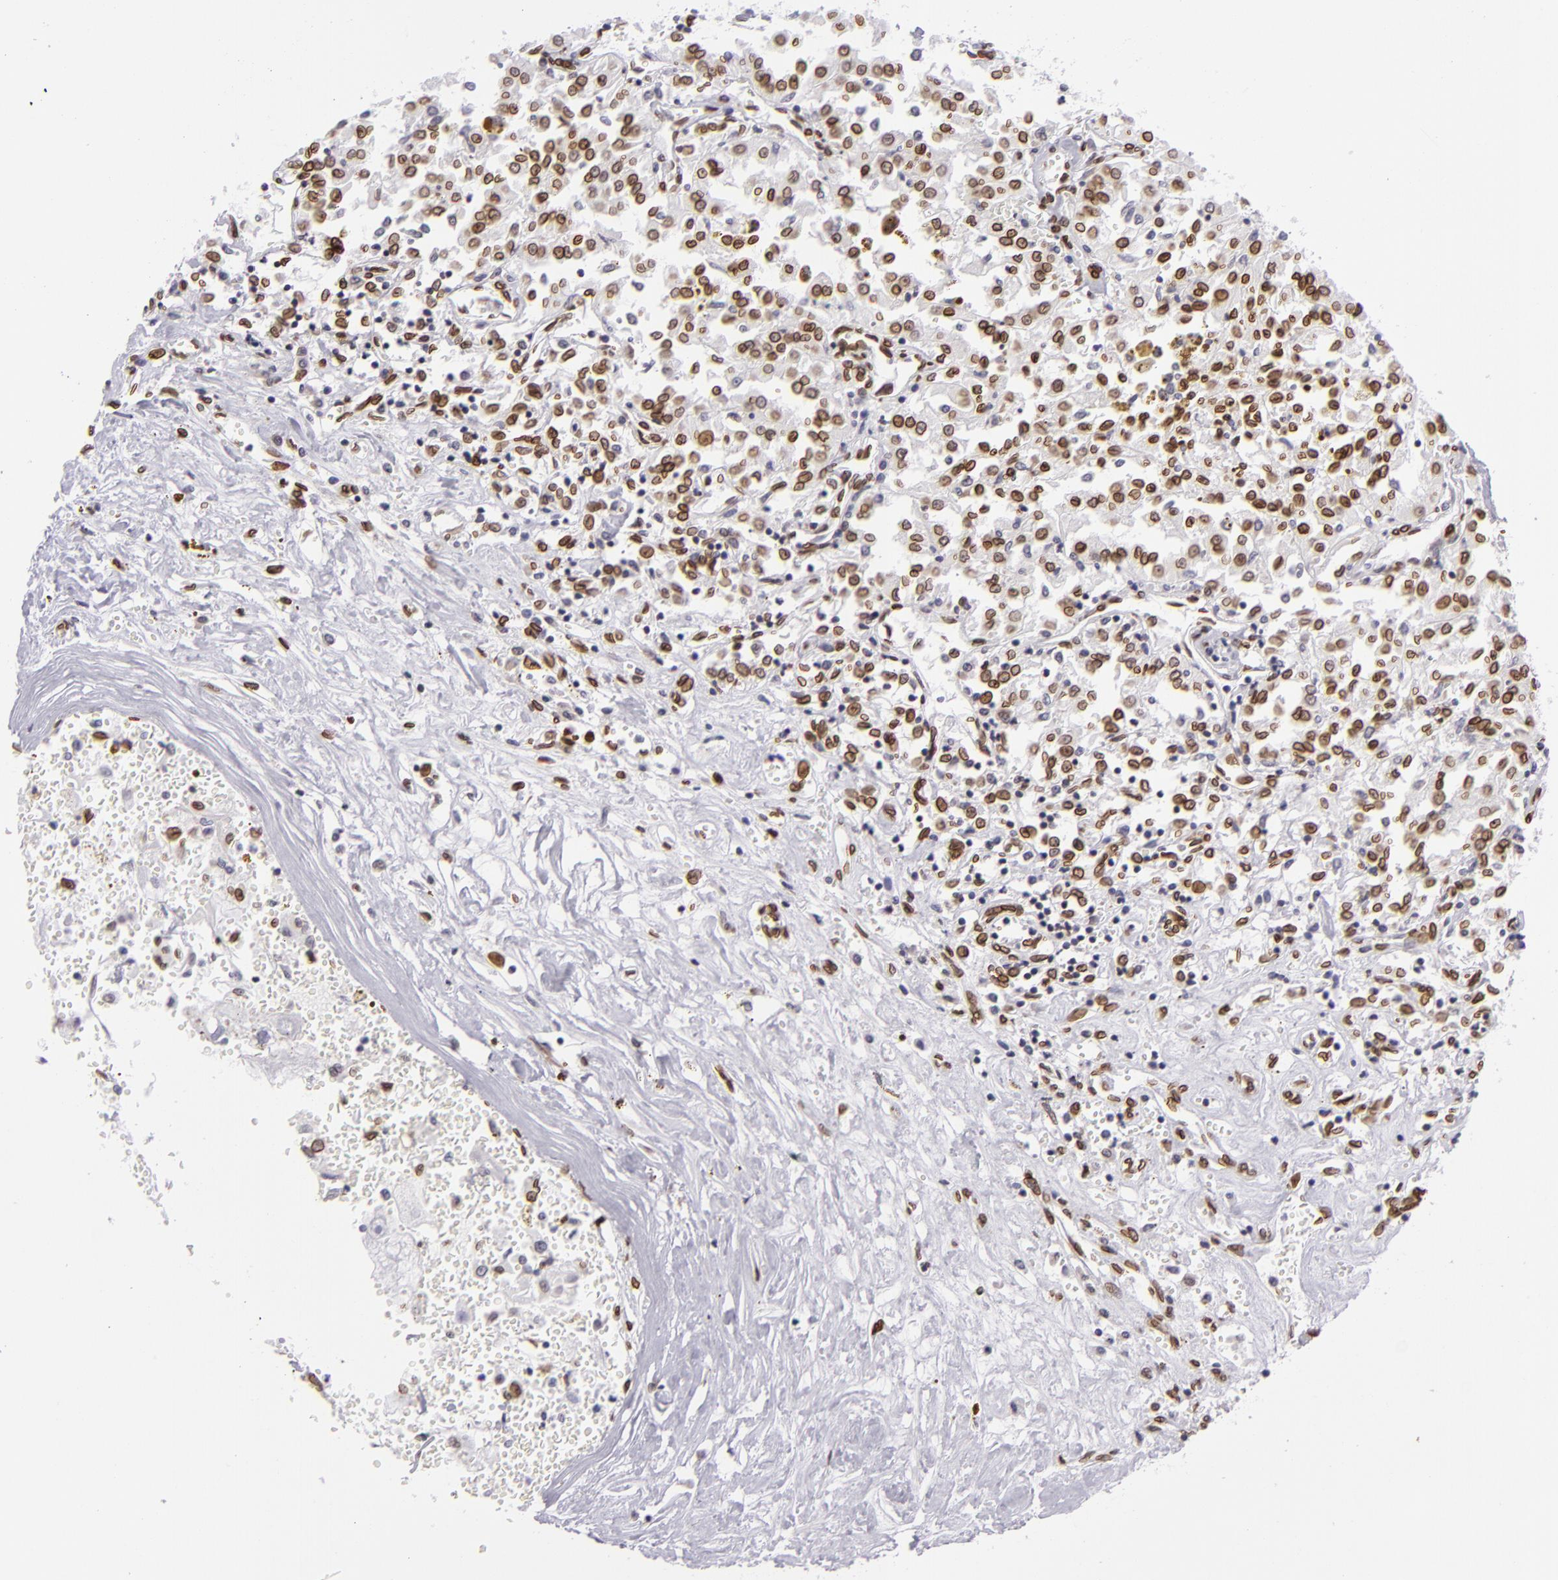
{"staining": {"intensity": "strong", "quantity": "25%-75%", "location": "nuclear"}, "tissue": "renal cancer", "cell_type": "Tumor cells", "image_type": "cancer", "snomed": [{"axis": "morphology", "description": "Adenocarcinoma, NOS"}, {"axis": "topography", "description": "Kidney"}], "caption": "DAB (3,3'-diaminobenzidine) immunohistochemical staining of renal adenocarcinoma displays strong nuclear protein positivity in about 25%-75% of tumor cells.", "gene": "EMD", "patient": {"sex": "male", "age": 78}}